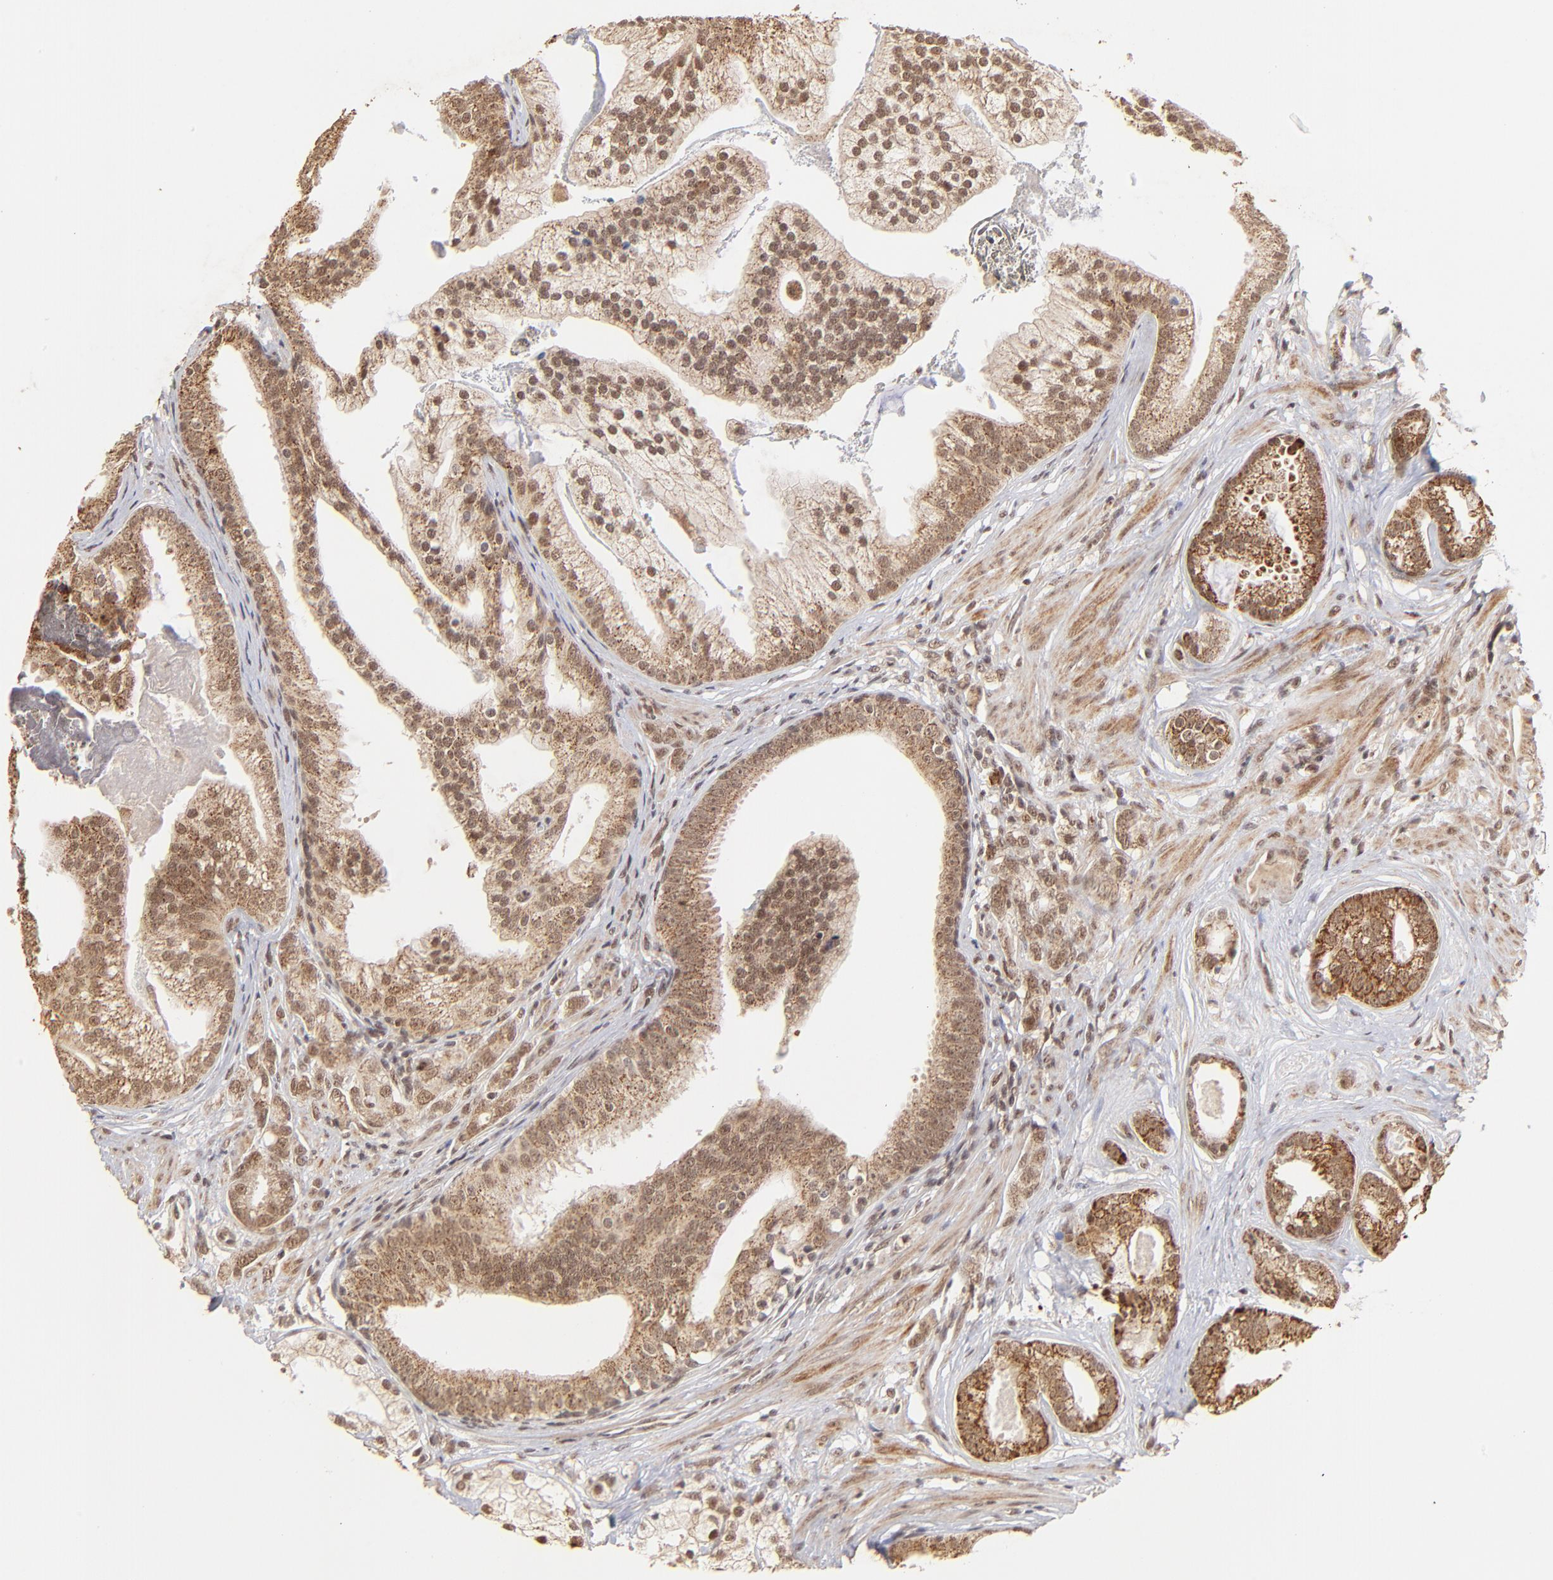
{"staining": {"intensity": "moderate", "quantity": "25%-75%", "location": "cytoplasmic/membranous"}, "tissue": "prostate cancer", "cell_type": "Tumor cells", "image_type": "cancer", "snomed": [{"axis": "morphology", "description": "Adenocarcinoma, Low grade"}, {"axis": "topography", "description": "Prostate"}], "caption": "There is medium levels of moderate cytoplasmic/membranous positivity in tumor cells of prostate cancer, as demonstrated by immunohistochemical staining (brown color).", "gene": "MED15", "patient": {"sex": "male", "age": 58}}